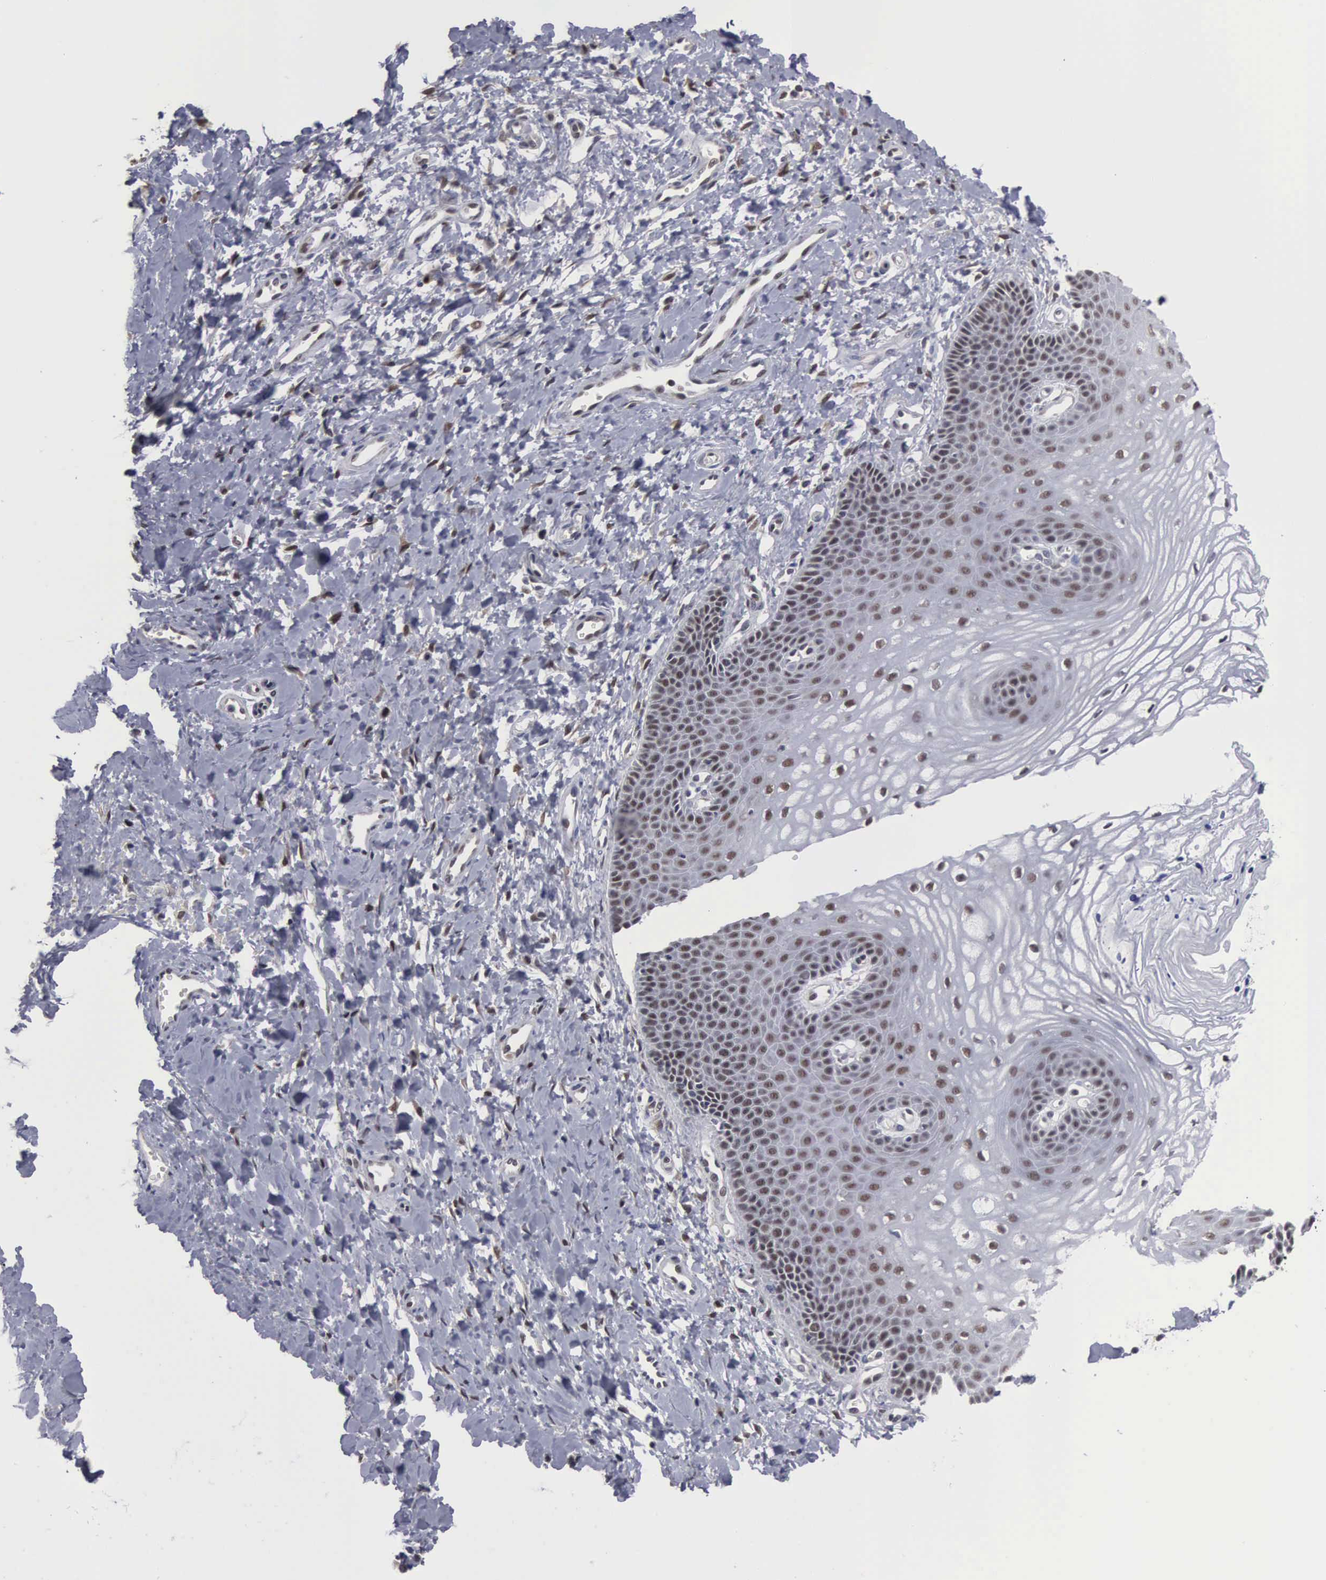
{"staining": {"intensity": "moderate", "quantity": "25%-75%", "location": "nuclear"}, "tissue": "vagina", "cell_type": "Squamous epithelial cells", "image_type": "normal", "snomed": [{"axis": "morphology", "description": "Normal tissue, NOS"}, {"axis": "topography", "description": "Vagina"}], "caption": "DAB immunohistochemical staining of normal human vagina demonstrates moderate nuclear protein staining in about 25%-75% of squamous epithelial cells. The protein of interest is stained brown, and the nuclei are stained in blue (DAB (3,3'-diaminobenzidine) IHC with brightfield microscopy, high magnification).", "gene": "TRMT5", "patient": {"sex": "female", "age": 68}}